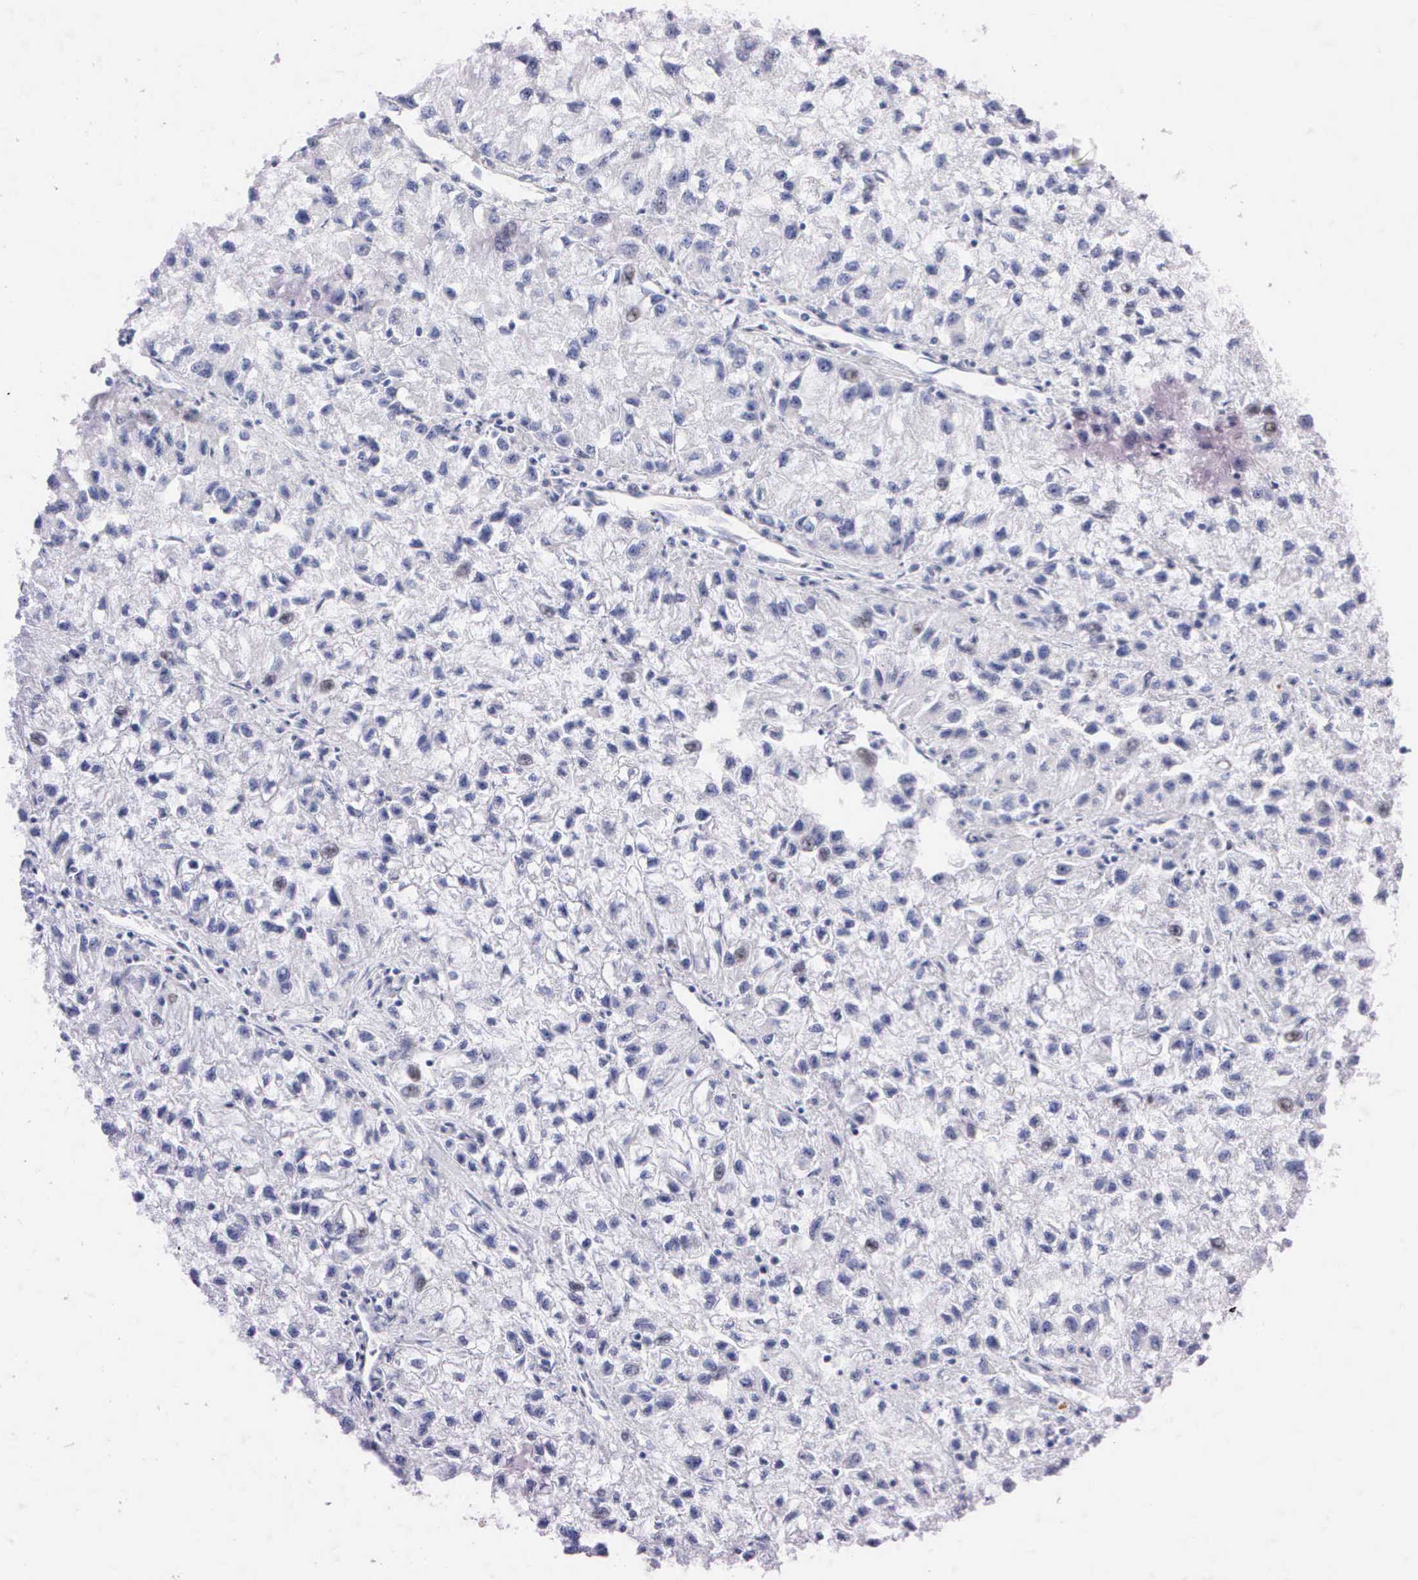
{"staining": {"intensity": "negative", "quantity": "none", "location": "none"}, "tissue": "renal cancer", "cell_type": "Tumor cells", "image_type": "cancer", "snomed": [{"axis": "morphology", "description": "Adenocarcinoma, NOS"}, {"axis": "topography", "description": "Kidney"}], "caption": "DAB immunohistochemical staining of renal cancer (adenocarcinoma) reveals no significant positivity in tumor cells.", "gene": "PGR", "patient": {"sex": "male", "age": 59}}